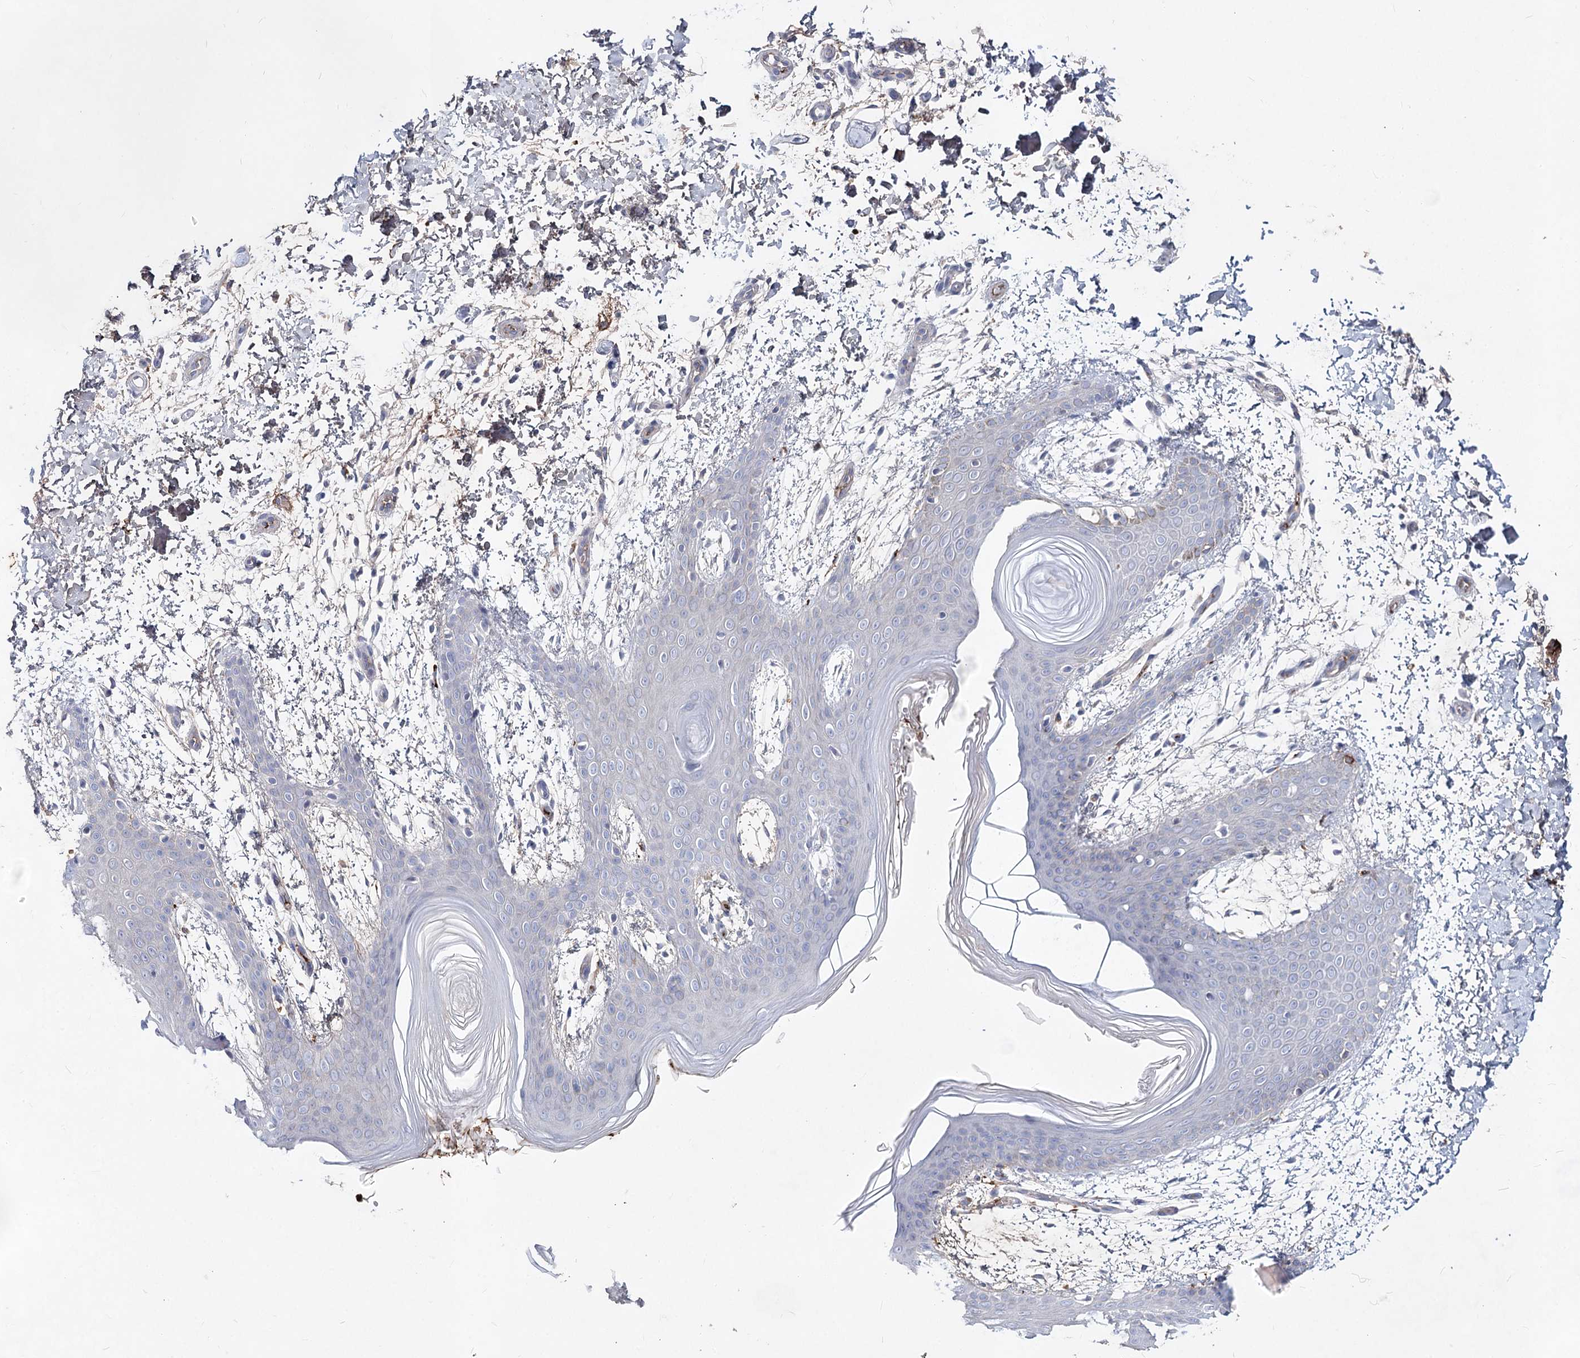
{"staining": {"intensity": "negative", "quantity": "none", "location": "none"}, "tissue": "skin", "cell_type": "Fibroblasts", "image_type": "normal", "snomed": [{"axis": "morphology", "description": "Normal tissue, NOS"}, {"axis": "topography", "description": "Skin"}], "caption": "An IHC micrograph of unremarkable skin is shown. There is no staining in fibroblasts of skin. (Immunohistochemistry, brightfield microscopy, high magnification).", "gene": "TASOR2", "patient": {"sex": "male", "age": 36}}